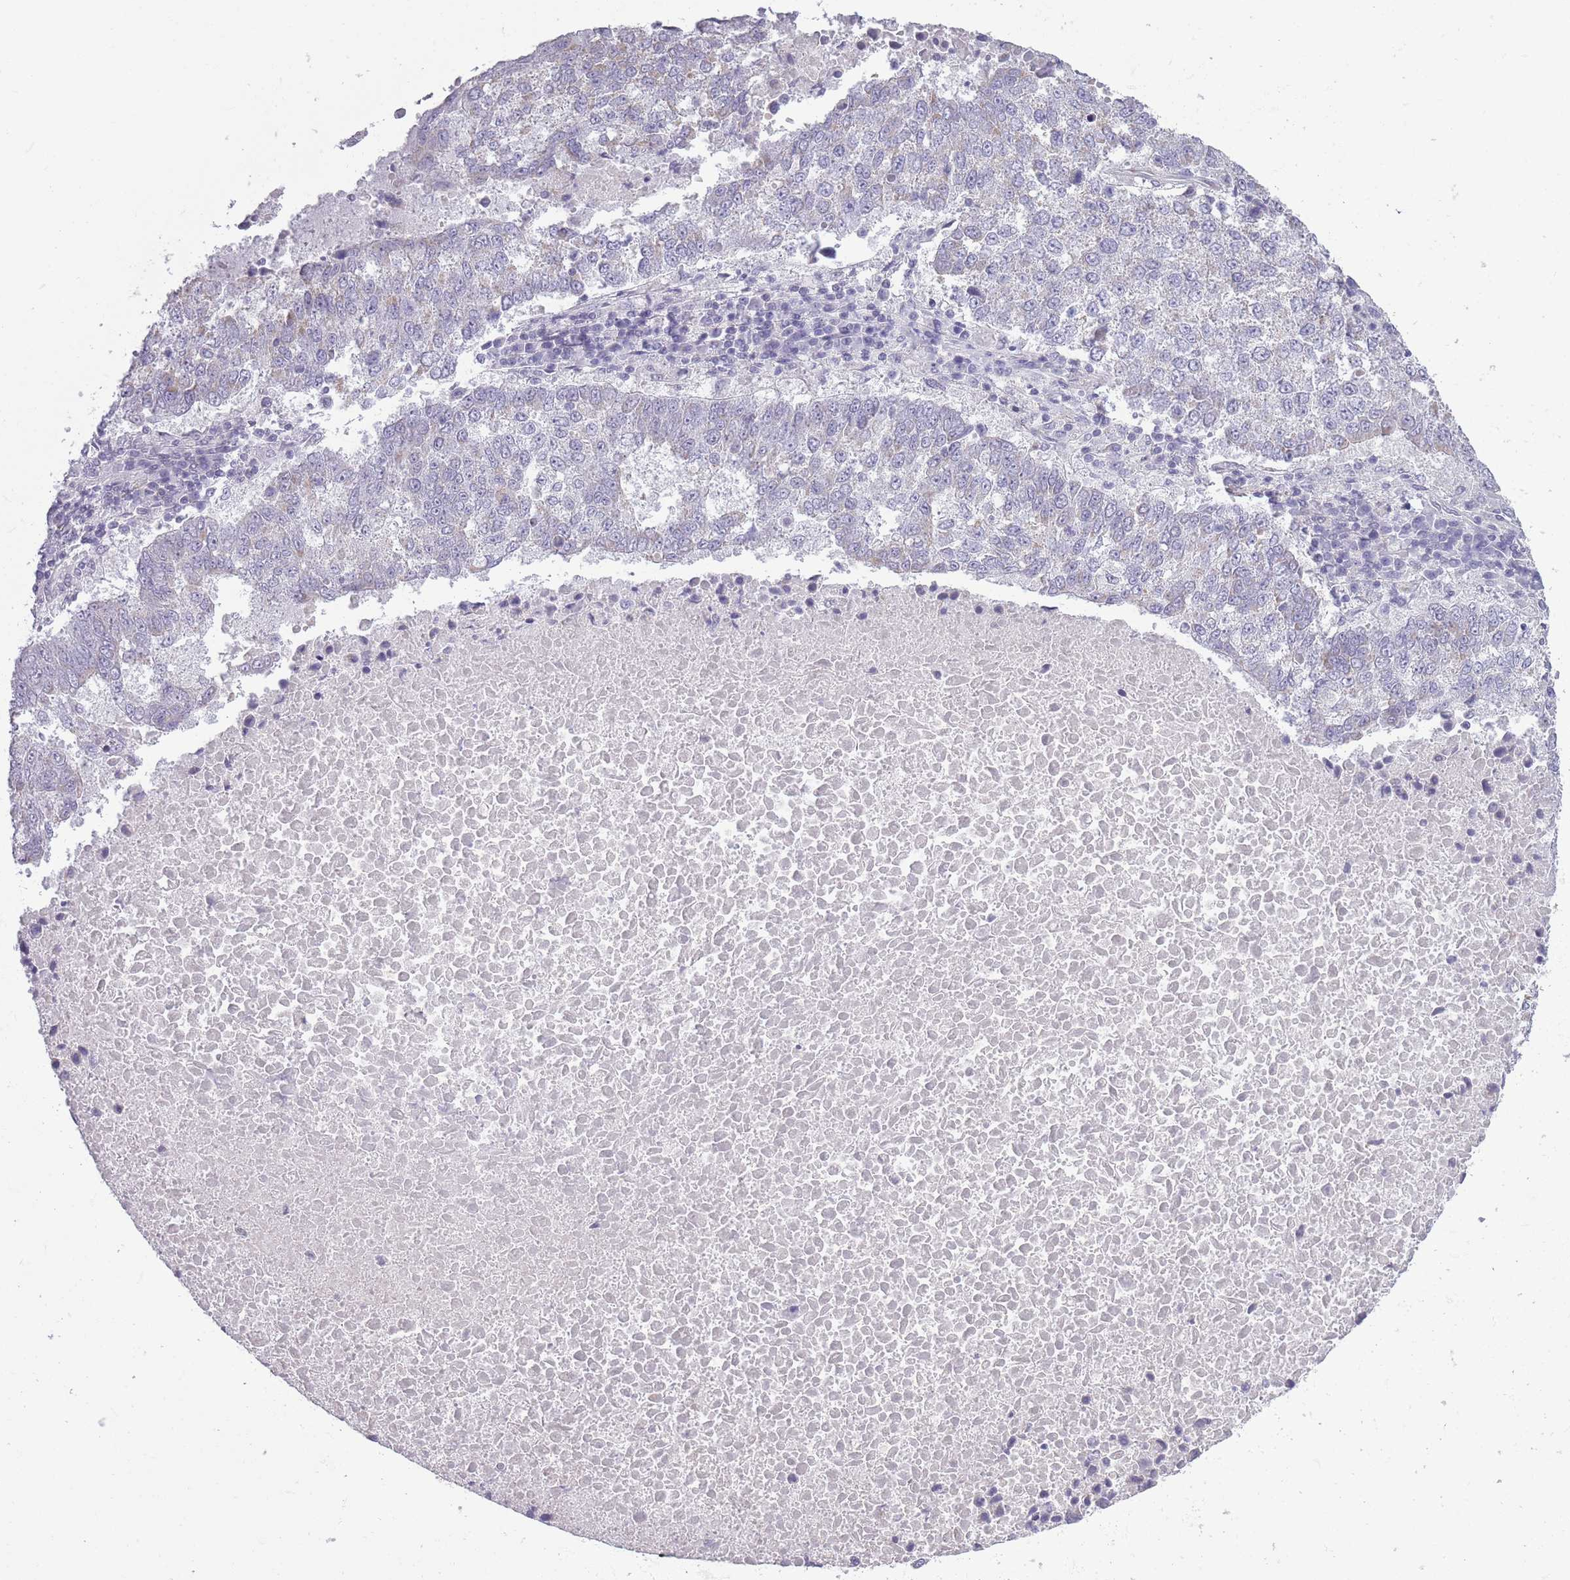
{"staining": {"intensity": "negative", "quantity": "none", "location": "none"}, "tissue": "lung cancer", "cell_type": "Tumor cells", "image_type": "cancer", "snomed": [{"axis": "morphology", "description": "Squamous cell carcinoma, NOS"}, {"axis": "topography", "description": "Lung"}], "caption": "IHC image of squamous cell carcinoma (lung) stained for a protein (brown), which exhibits no staining in tumor cells.", "gene": "ZBTB24", "patient": {"sex": "male", "age": 73}}